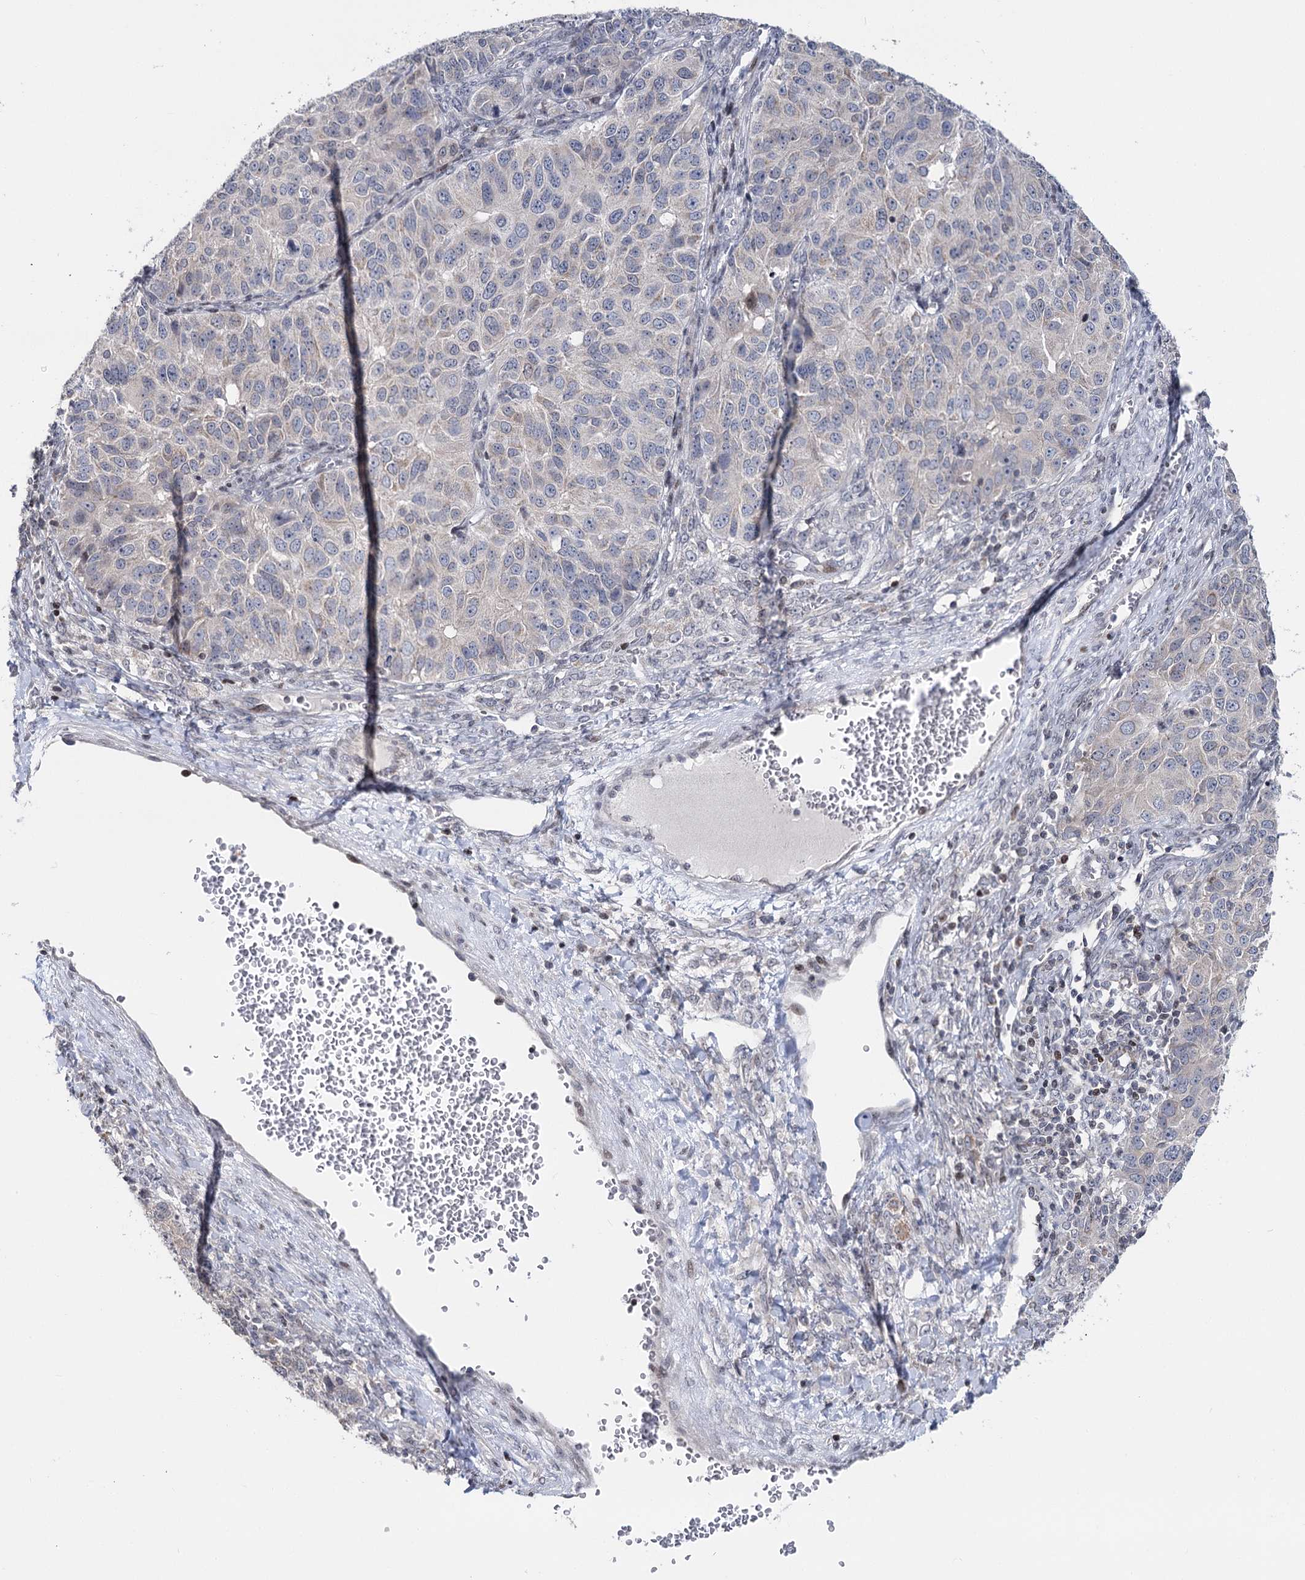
{"staining": {"intensity": "negative", "quantity": "none", "location": "none"}, "tissue": "ovarian cancer", "cell_type": "Tumor cells", "image_type": "cancer", "snomed": [{"axis": "morphology", "description": "Carcinoma, endometroid"}, {"axis": "topography", "description": "Ovary"}], "caption": "A high-resolution micrograph shows immunohistochemistry (IHC) staining of ovarian endometroid carcinoma, which reveals no significant expression in tumor cells.", "gene": "PTGR1", "patient": {"sex": "female", "age": 51}}